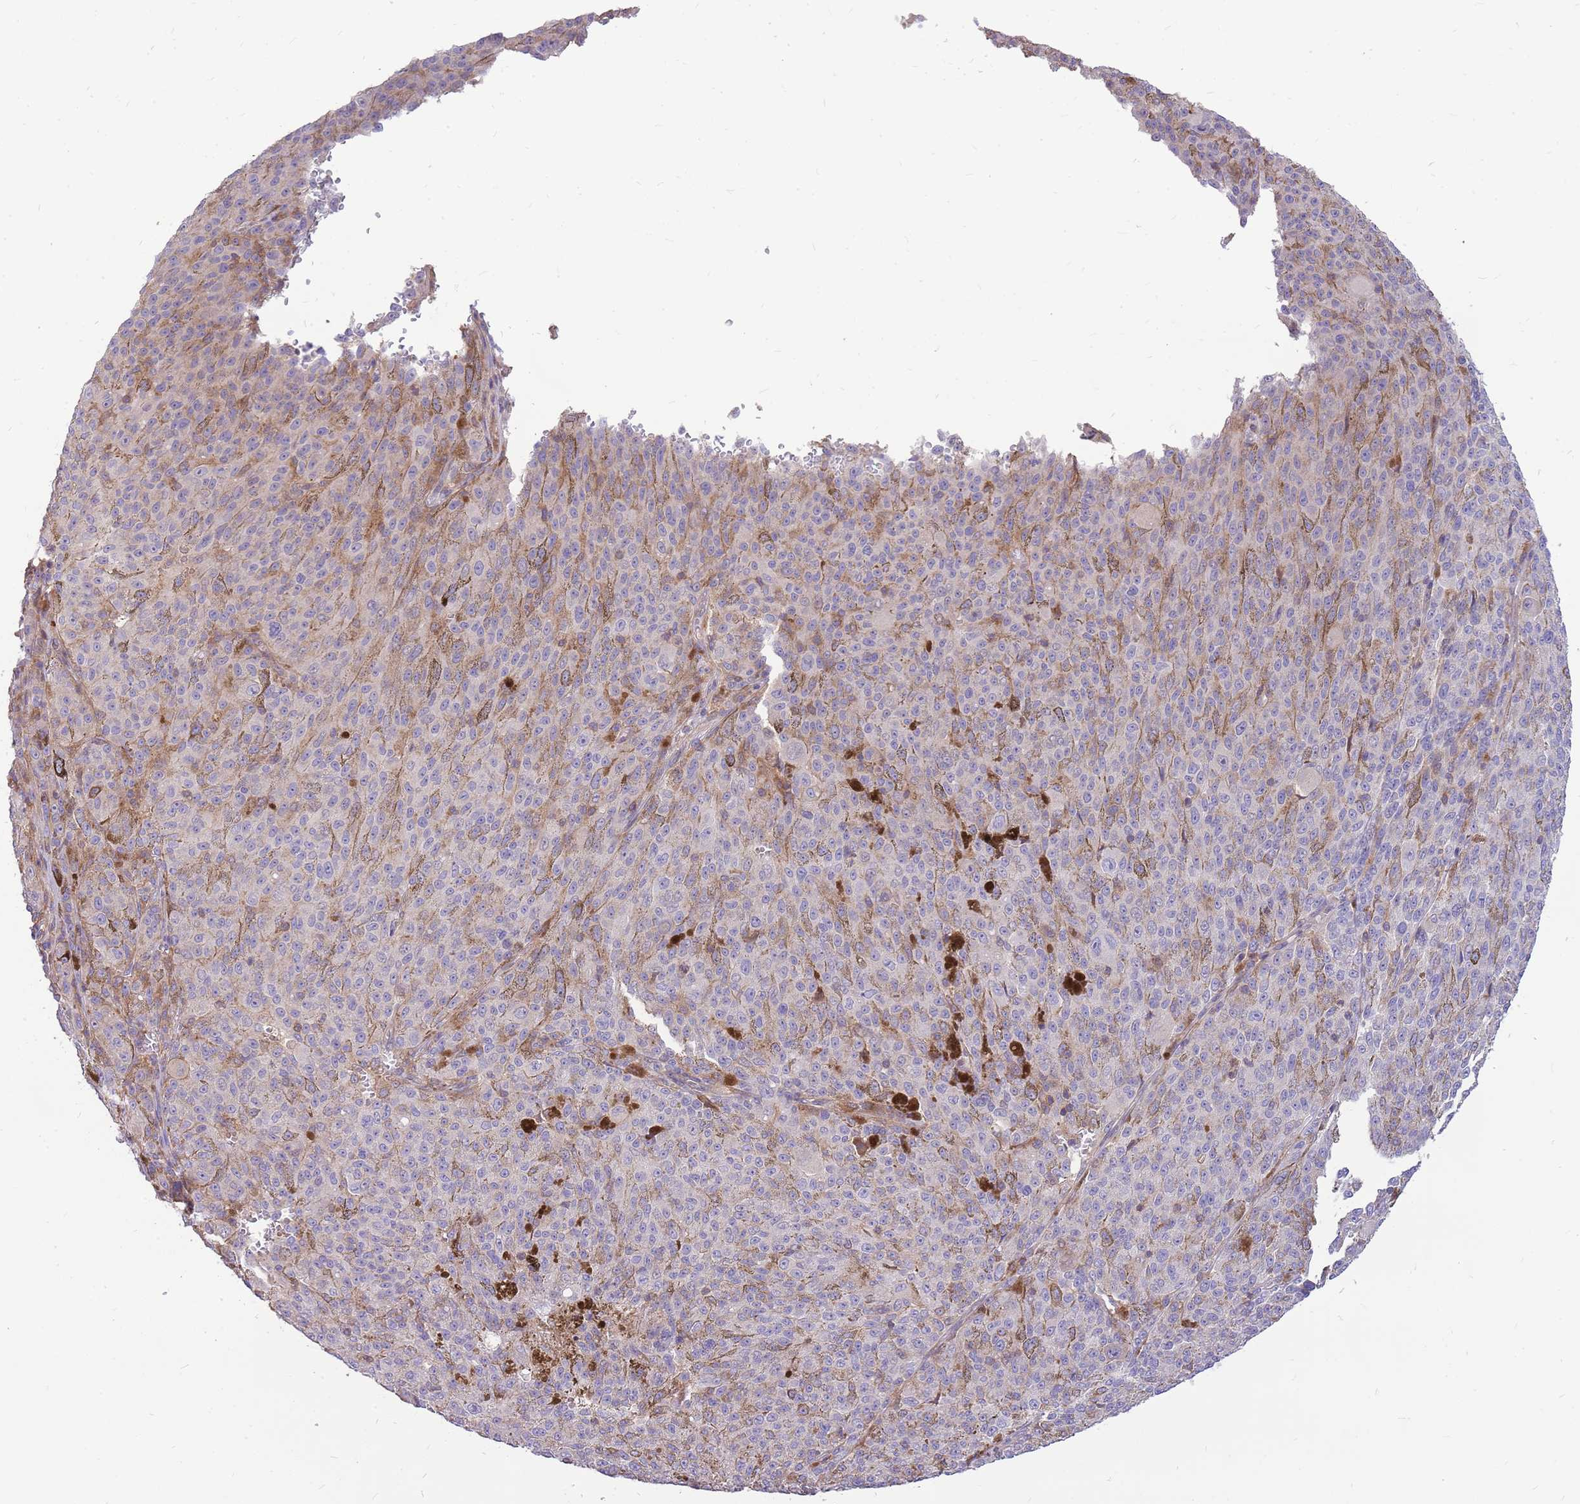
{"staining": {"intensity": "negative", "quantity": "none", "location": "none"}, "tissue": "melanoma", "cell_type": "Tumor cells", "image_type": "cancer", "snomed": [{"axis": "morphology", "description": "Malignant melanoma, NOS"}, {"axis": "topography", "description": "Skin"}], "caption": "DAB immunohistochemical staining of melanoma shows no significant expression in tumor cells.", "gene": "MVD", "patient": {"sex": "female", "age": 52}}